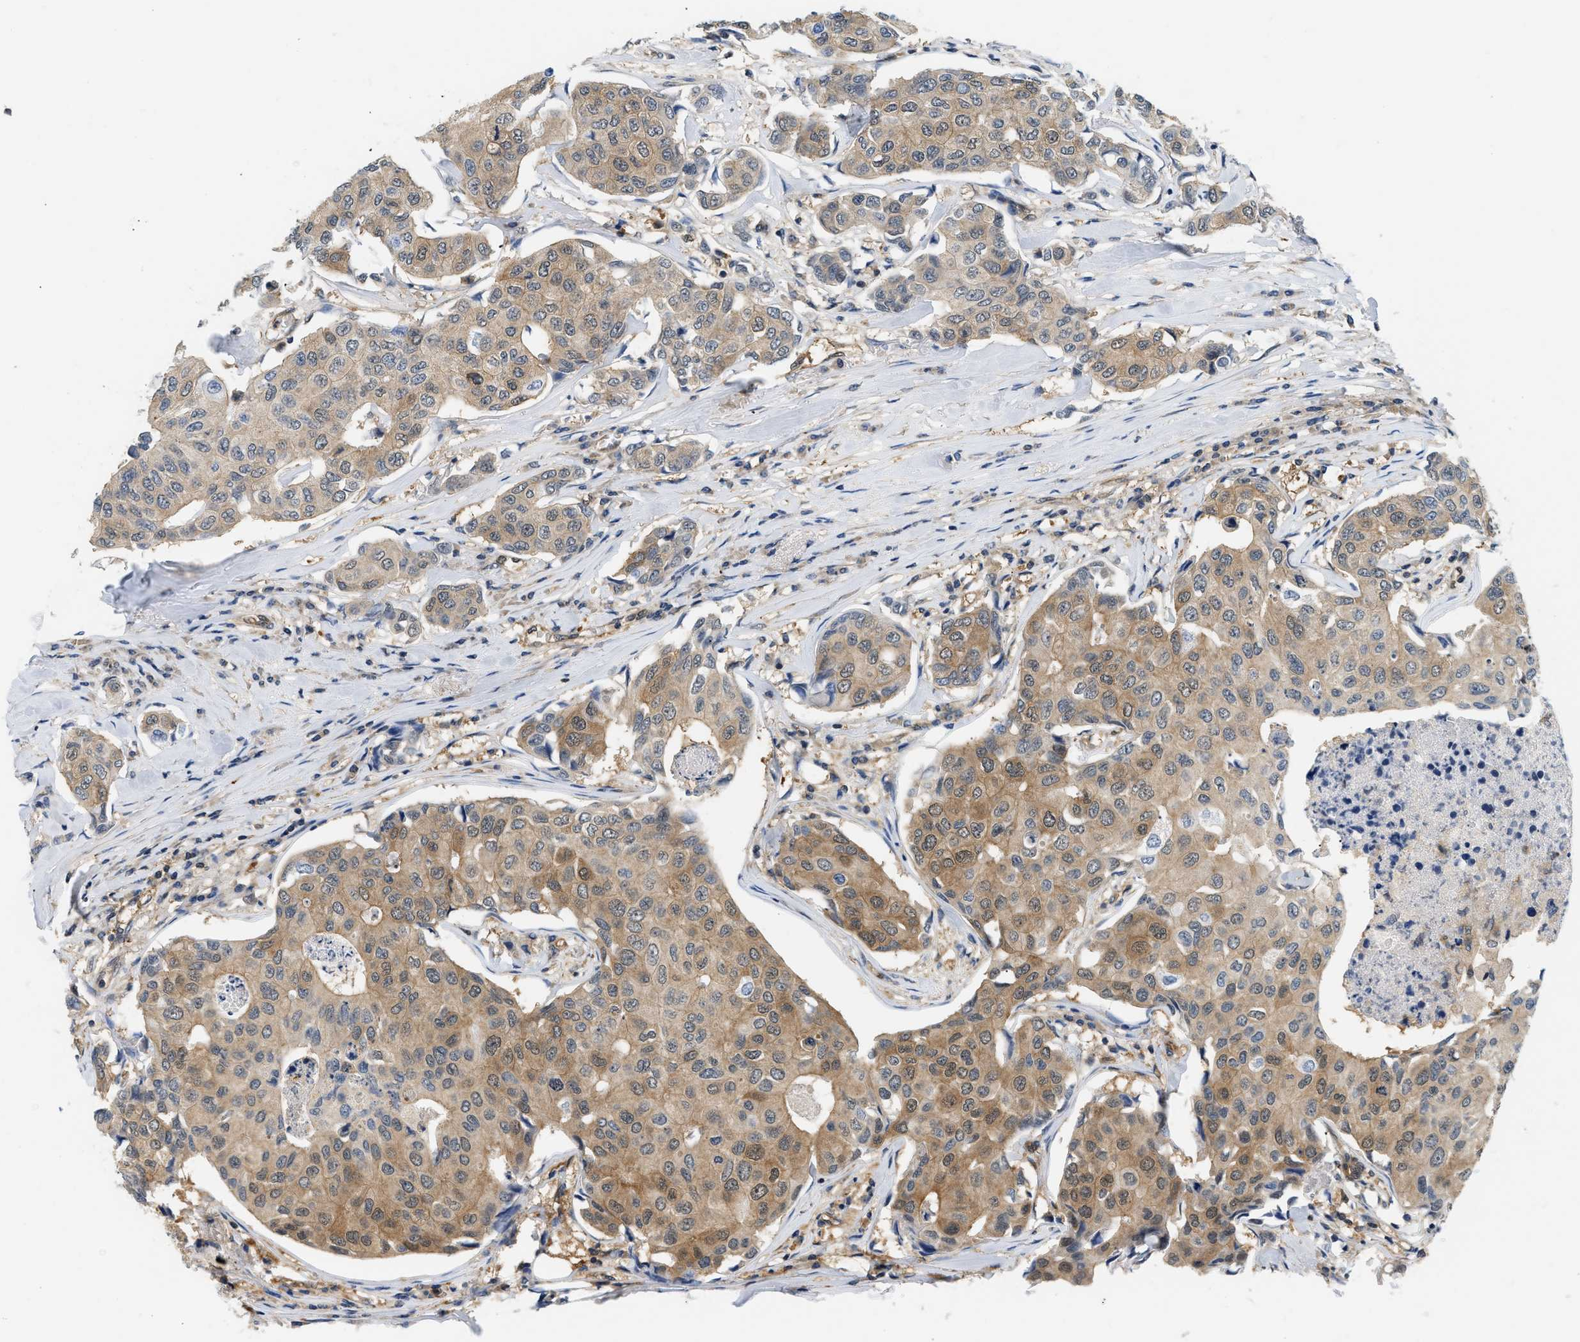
{"staining": {"intensity": "moderate", "quantity": ">75%", "location": "cytoplasmic/membranous,nuclear"}, "tissue": "breast cancer", "cell_type": "Tumor cells", "image_type": "cancer", "snomed": [{"axis": "morphology", "description": "Duct carcinoma"}, {"axis": "topography", "description": "Breast"}], "caption": "Breast intraductal carcinoma stained with a protein marker shows moderate staining in tumor cells.", "gene": "EIF4EBP2", "patient": {"sex": "female", "age": 80}}